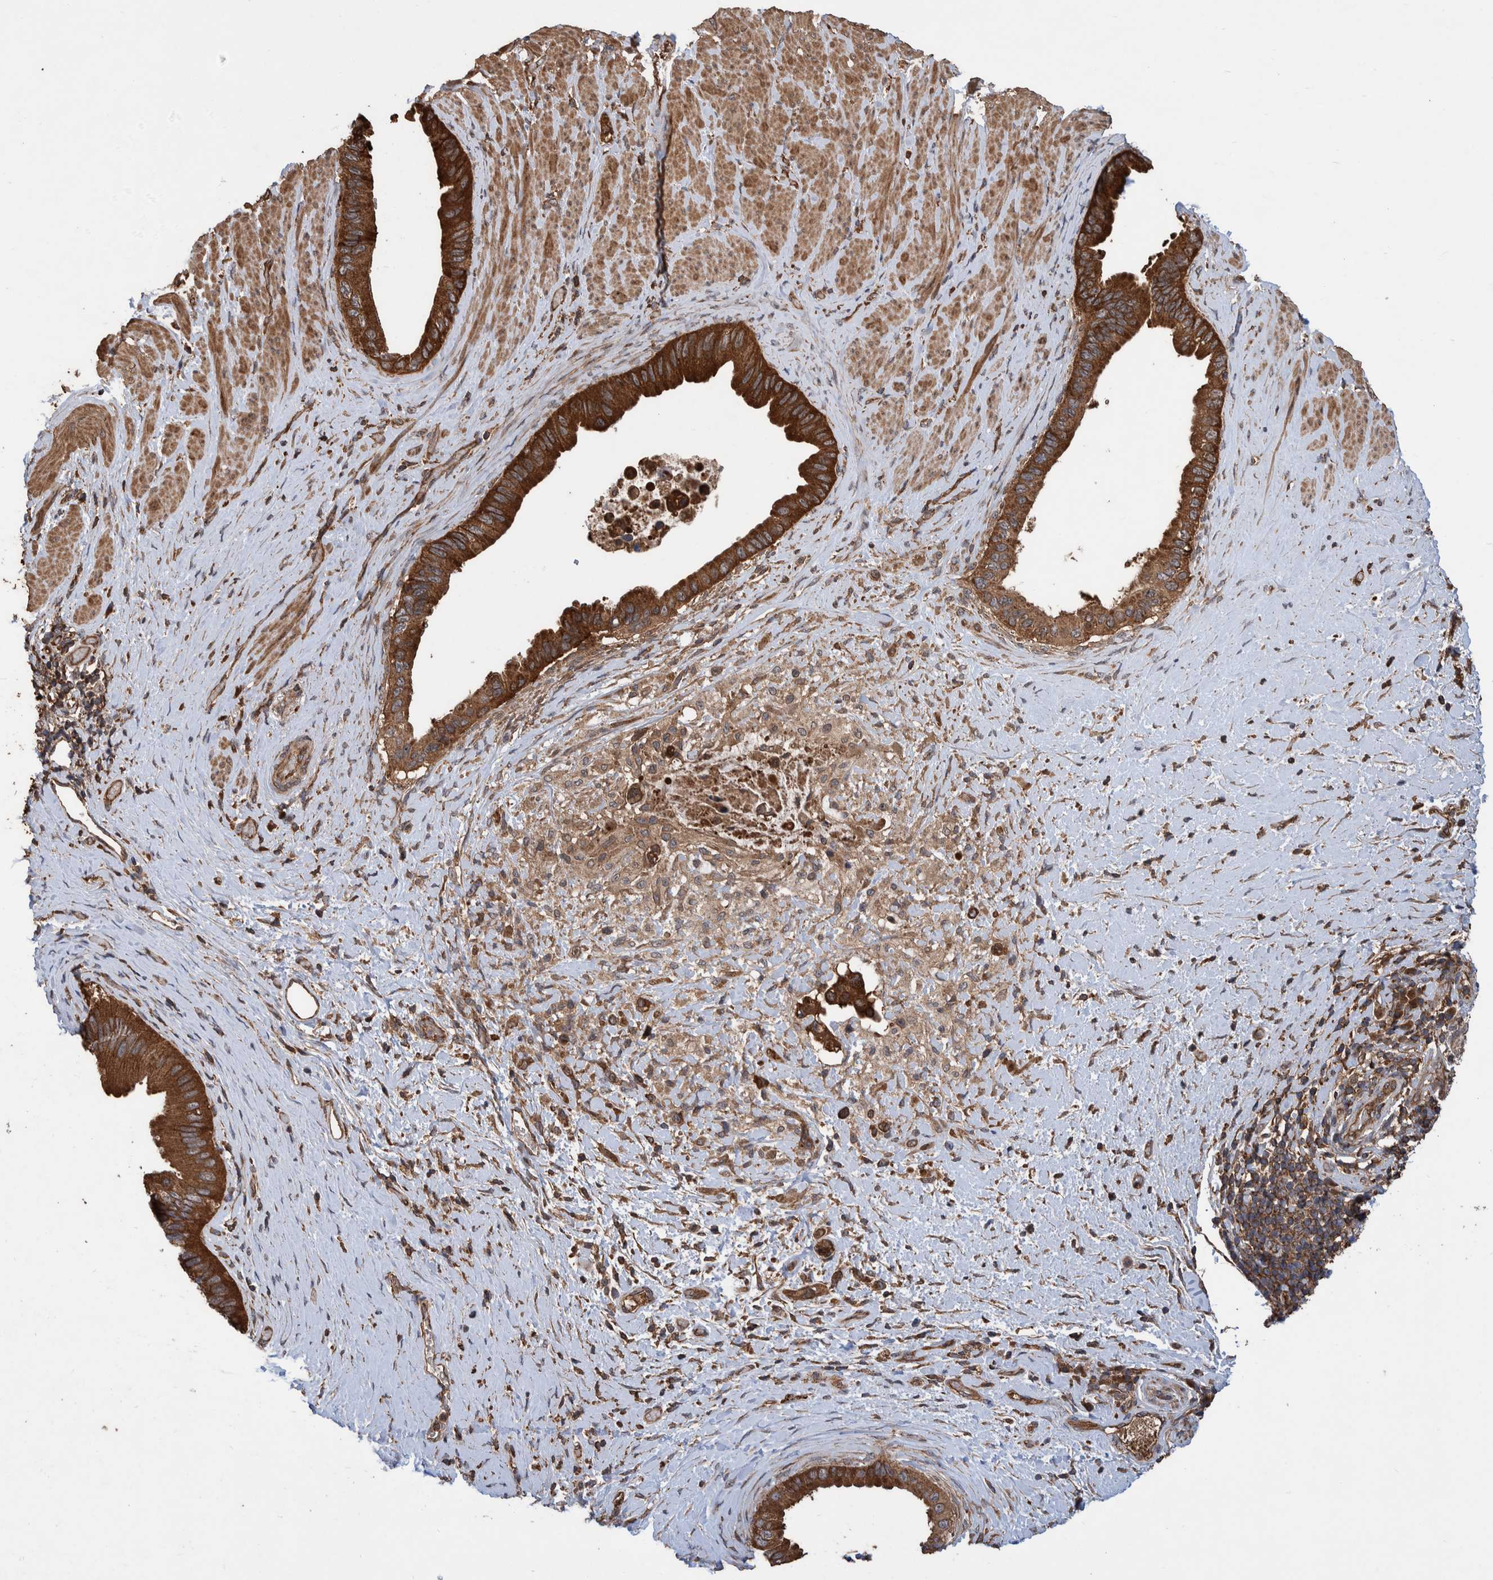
{"staining": {"intensity": "strong", "quantity": ">75%", "location": "cytoplasmic/membranous"}, "tissue": "pancreatic cancer", "cell_type": "Tumor cells", "image_type": "cancer", "snomed": [{"axis": "morphology", "description": "Adenocarcinoma, NOS"}, {"axis": "topography", "description": "Pancreas"}], "caption": "Strong cytoplasmic/membranous staining for a protein is seen in approximately >75% of tumor cells of pancreatic cancer using IHC.", "gene": "VBP1", "patient": {"sex": "female", "age": 56}}